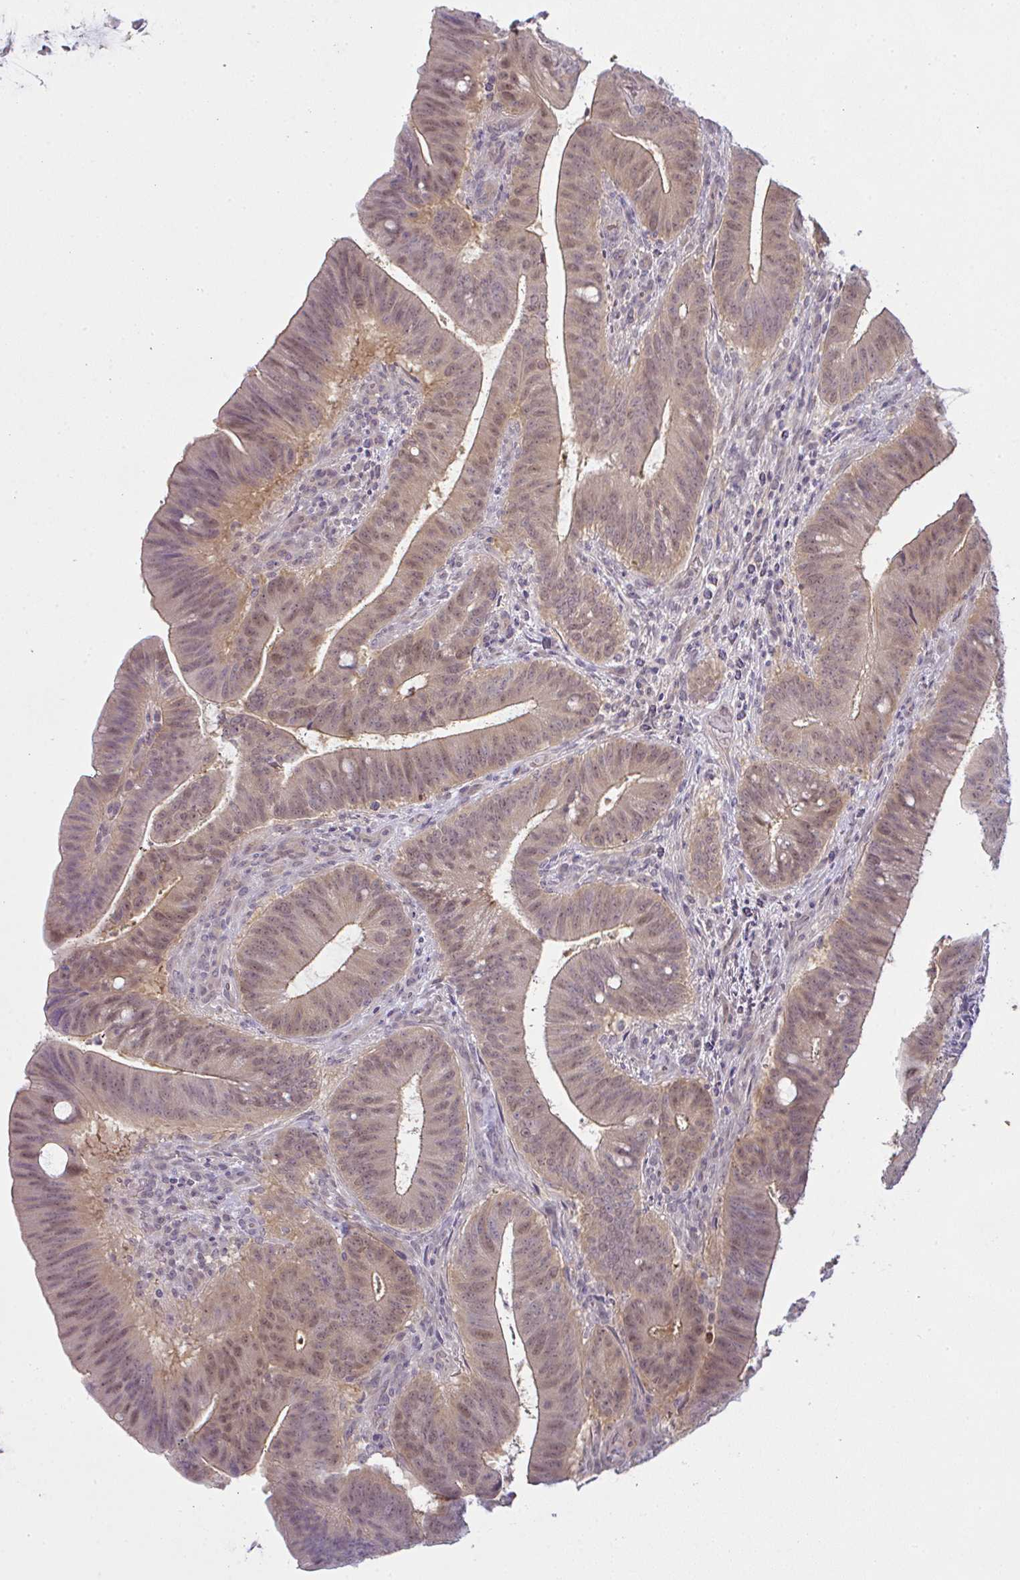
{"staining": {"intensity": "weak", "quantity": "25%-75%", "location": "cytoplasmic/membranous,nuclear"}, "tissue": "colorectal cancer", "cell_type": "Tumor cells", "image_type": "cancer", "snomed": [{"axis": "morphology", "description": "Adenocarcinoma, NOS"}, {"axis": "topography", "description": "Colon"}], "caption": "Immunohistochemical staining of human adenocarcinoma (colorectal) exhibits low levels of weak cytoplasmic/membranous and nuclear staining in about 25%-75% of tumor cells.", "gene": "CSE1L", "patient": {"sex": "female", "age": 43}}